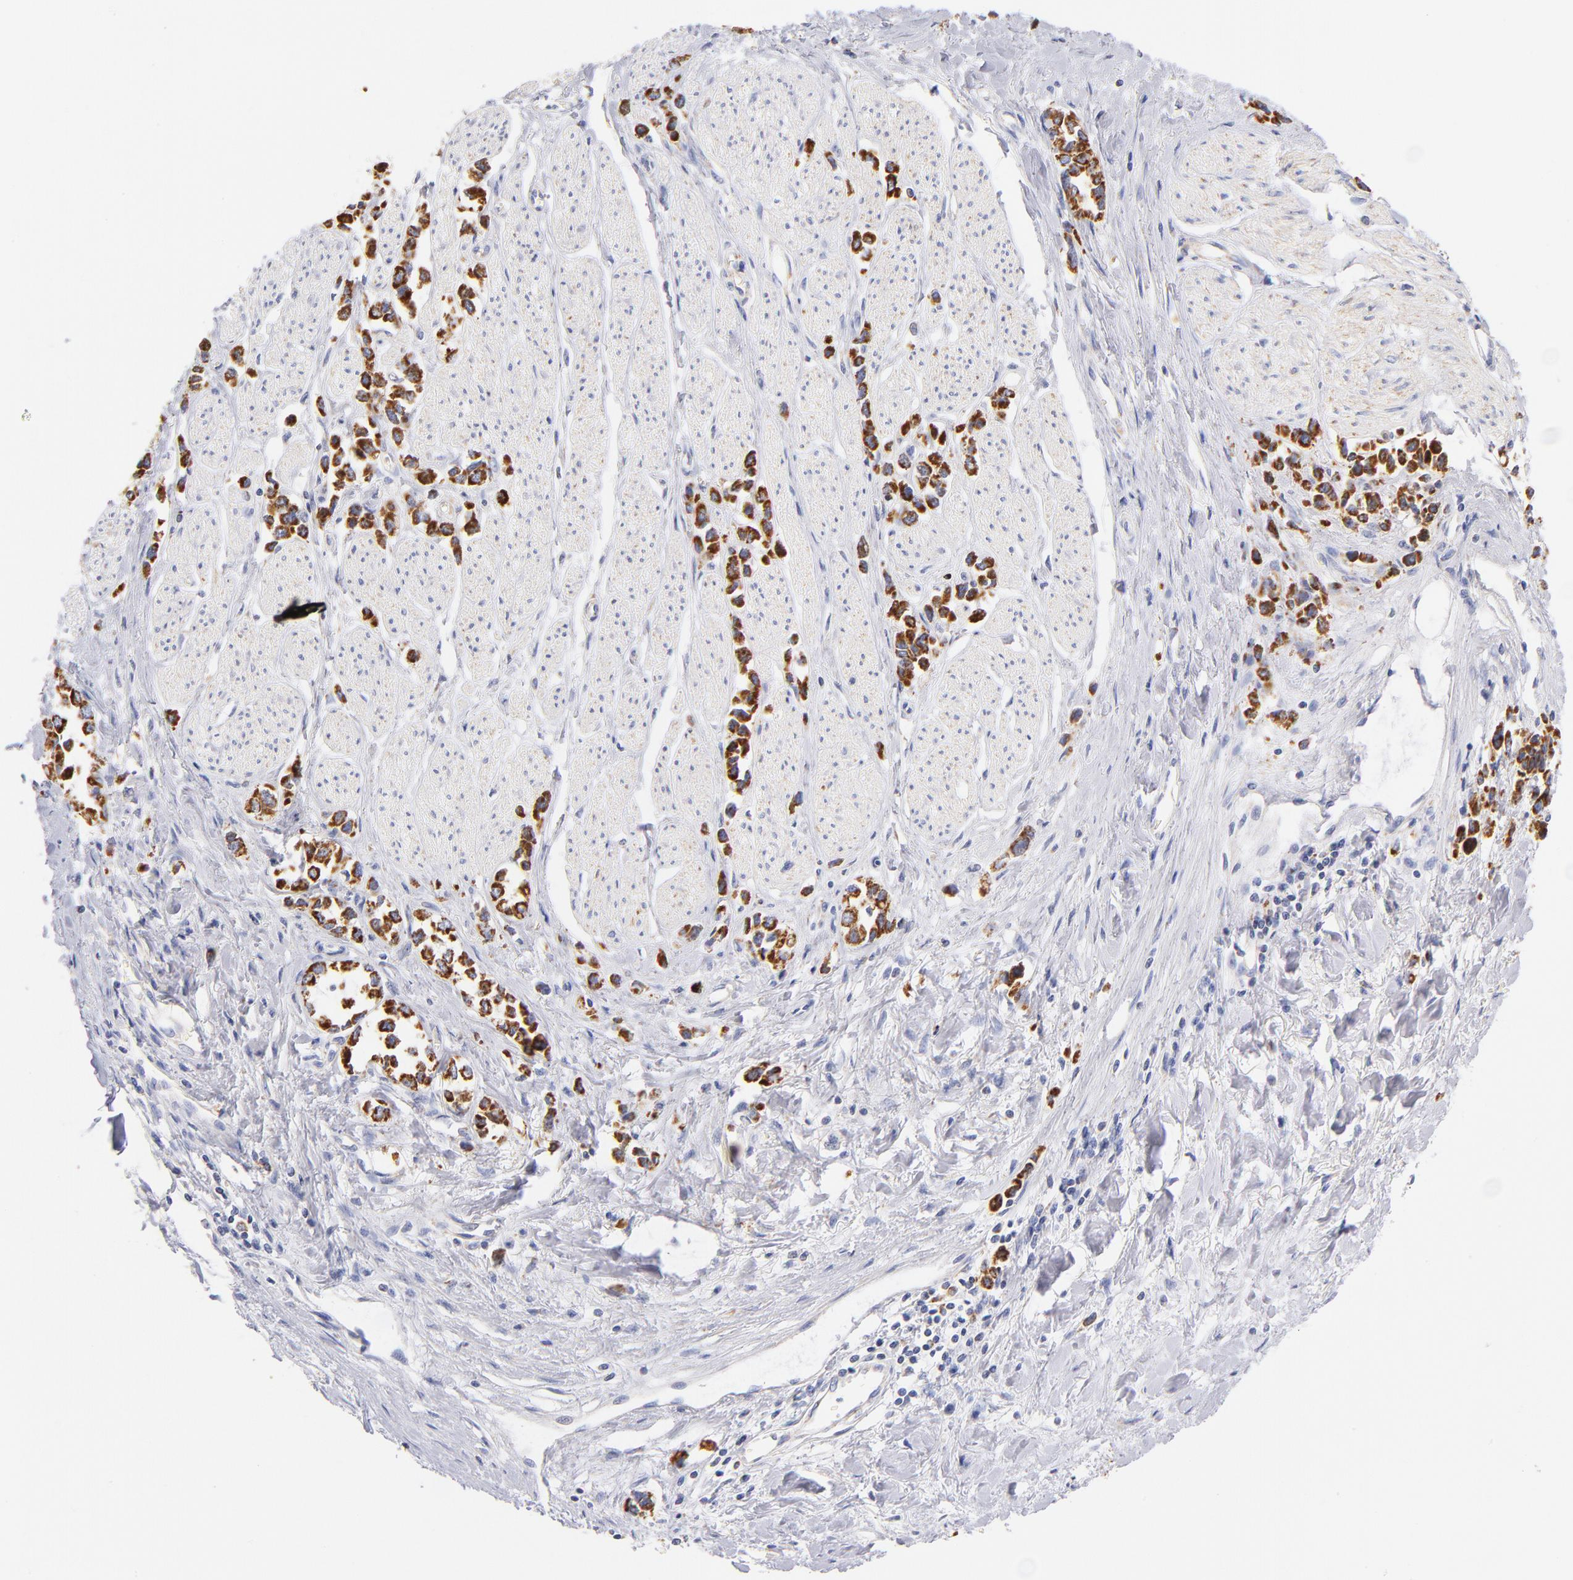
{"staining": {"intensity": "strong", "quantity": ">75%", "location": "cytoplasmic/membranous"}, "tissue": "stomach cancer", "cell_type": "Tumor cells", "image_type": "cancer", "snomed": [{"axis": "morphology", "description": "Adenocarcinoma, NOS"}, {"axis": "topography", "description": "Stomach, upper"}], "caption": "This photomicrograph exhibits immunohistochemistry staining of human stomach cancer, with high strong cytoplasmic/membranous positivity in about >75% of tumor cells.", "gene": "AIFM1", "patient": {"sex": "male", "age": 76}}